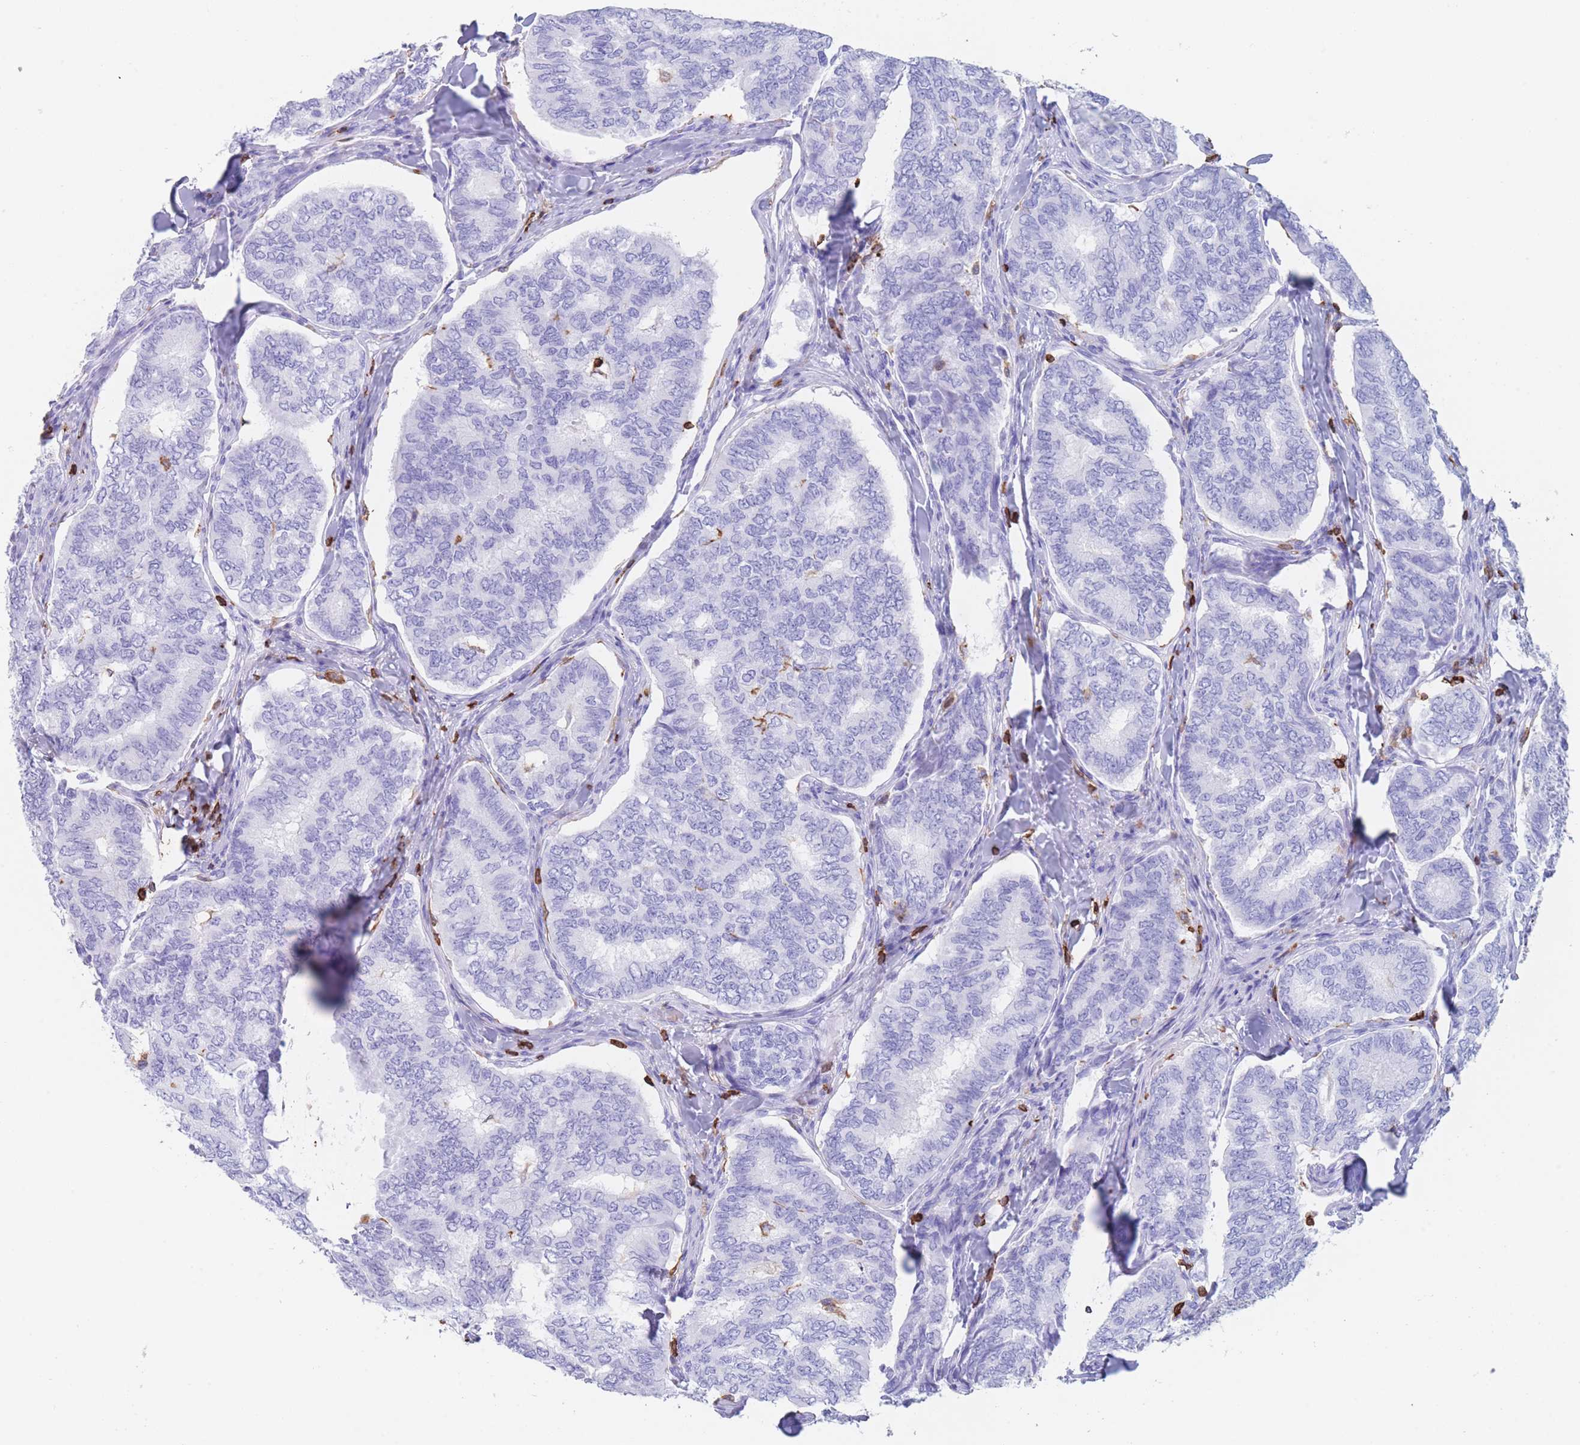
{"staining": {"intensity": "negative", "quantity": "none", "location": "none"}, "tissue": "thyroid cancer", "cell_type": "Tumor cells", "image_type": "cancer", "snomed": [{"axis": "morphology", "description": "Papillary adenocarcinoma, NOS"}, {"axis": "topography", "description": "Thyroid gland"}], "caption": "A high-resolution histopathology image shows immunohistochemistry (IHC) staining of papillary adenocarcinoma (thyroid), which shows no significant staining in tumor cells. Brightfield microscopy of immunohistochemistry stained with DAB (3,3'-diaminobenzidine) (brown) and hematoxylin (blue), captured at high magnification.", "gene": "CORO1A", "patient": {"sex": "female", "age": 35}}